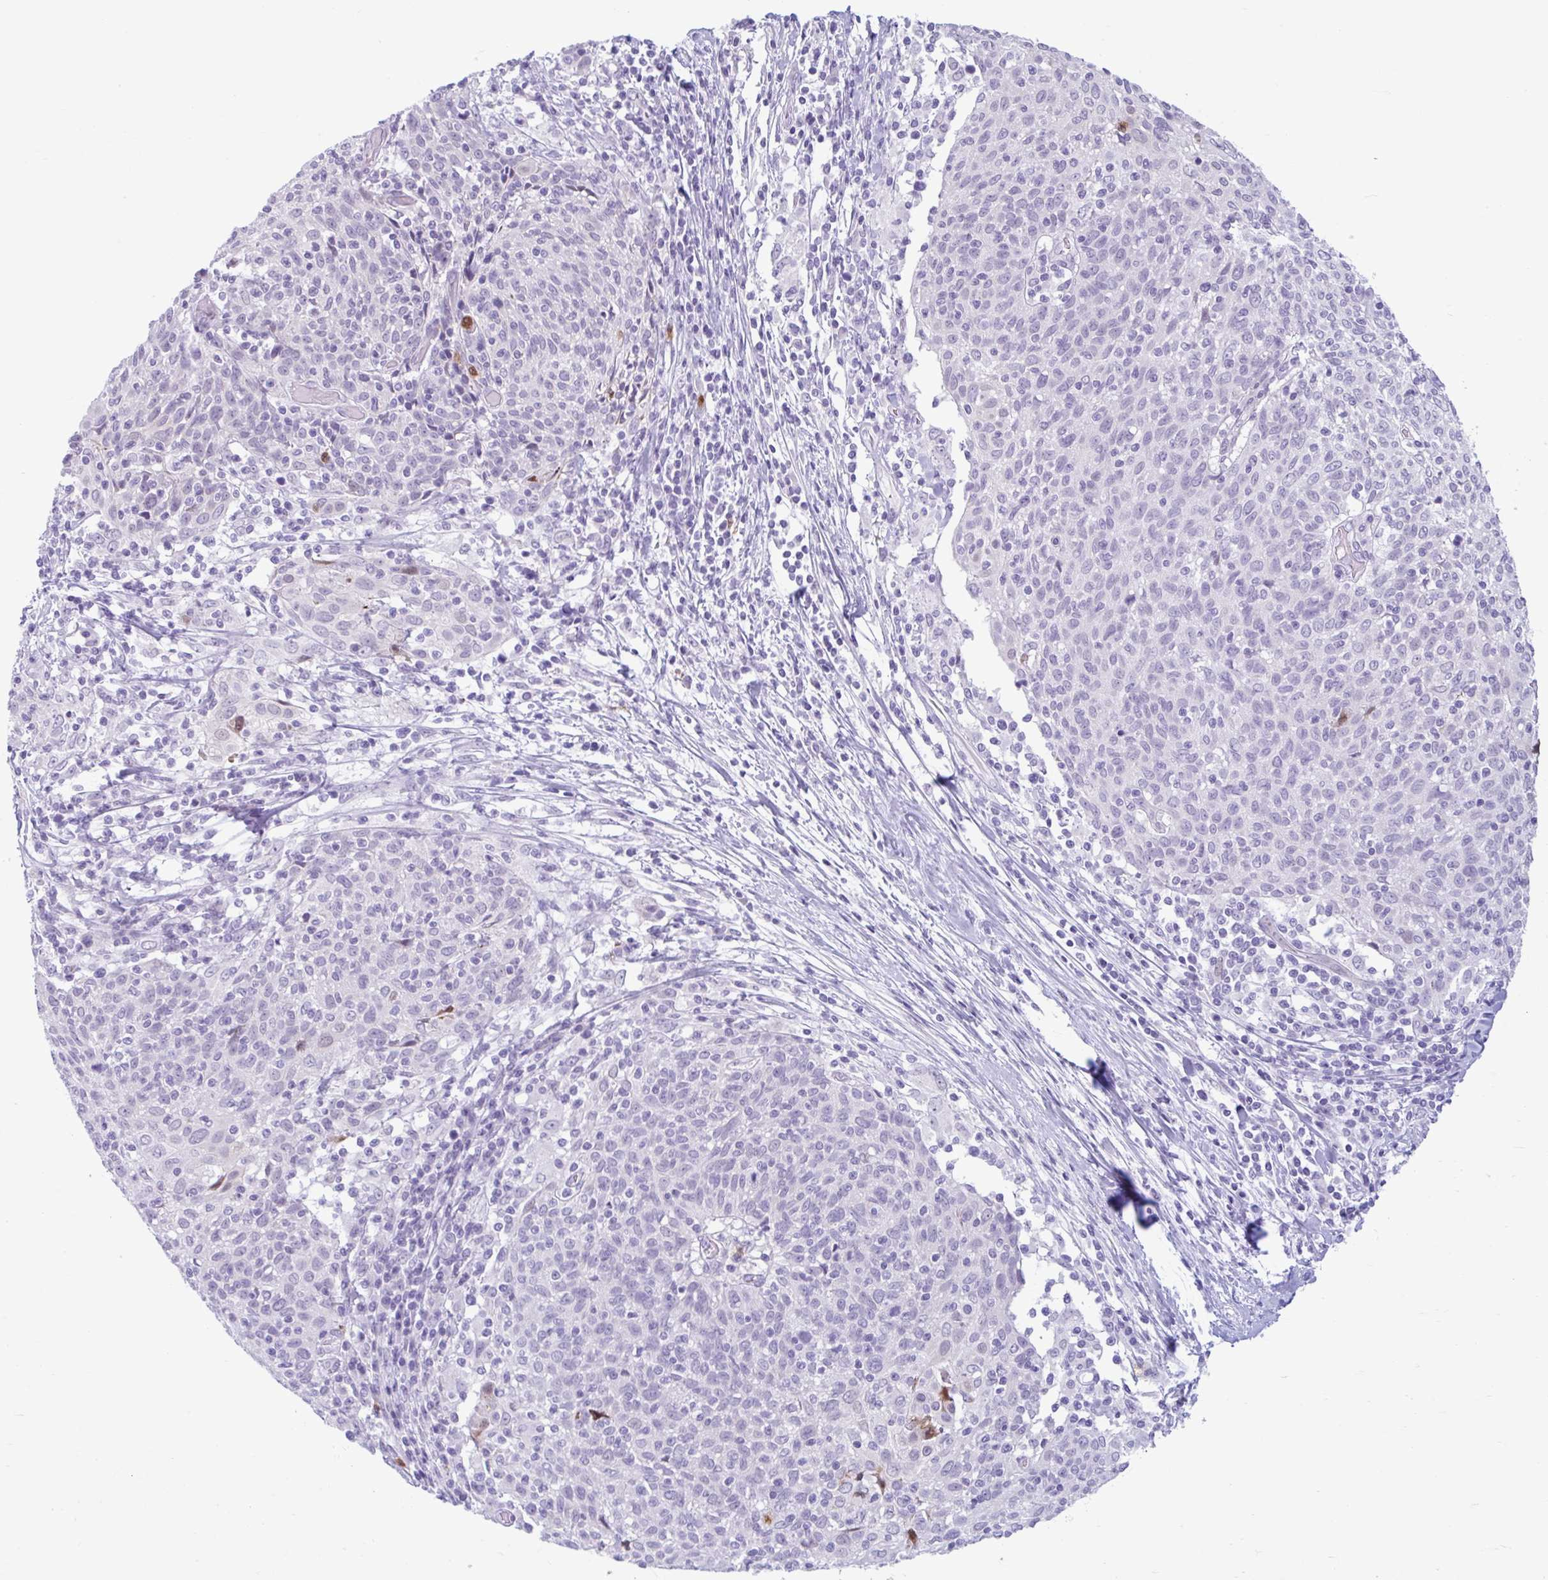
{"staining": {"intensity": "negative", "quantity": "none", "location": "none"}, "tissue": "cervical cancer", "cell_type": "Tumor cells", "image_type": "cancer", "snomed": [{"axis": "morphology", "description": "Squamous cell carcinoma, NOS"}, {"axis": "topography", "description": "Cervix"}], "caption": "A histopathology image of cervical cancer stained for a protein displays no brown staining in tumor cells.", "gene": "CEP120", "patient": {"sex": "female", "age": 52}}